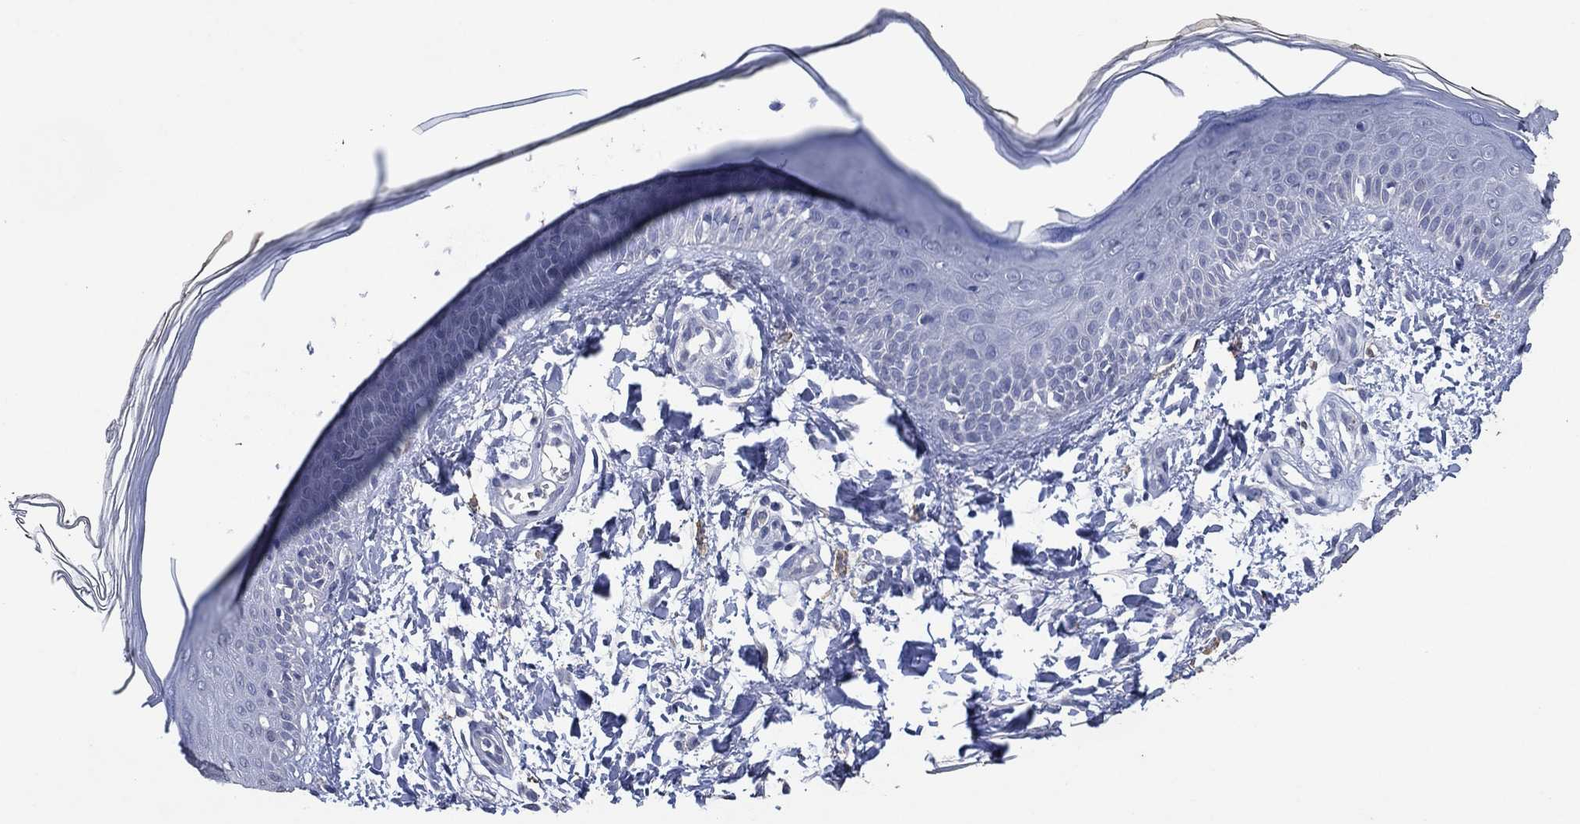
{"staining": {"intensity": "negative", "quantity": "none", "location": "none"}, "tissue": "skin", "cell_type": "Fibroblasts", "image_type": "normal", "snomed": [{"axis": "morphology", "description": "Normal tissue, NOS"}, {"axis": "topography", "description": "Skin"}], "caption": "This is a photomicrograph of IHC staining of unremarkable skin, which shows no positivity in fibroblasts.", "gene": "FSCN2", "patient": {"sex": "female", "age": 62}}